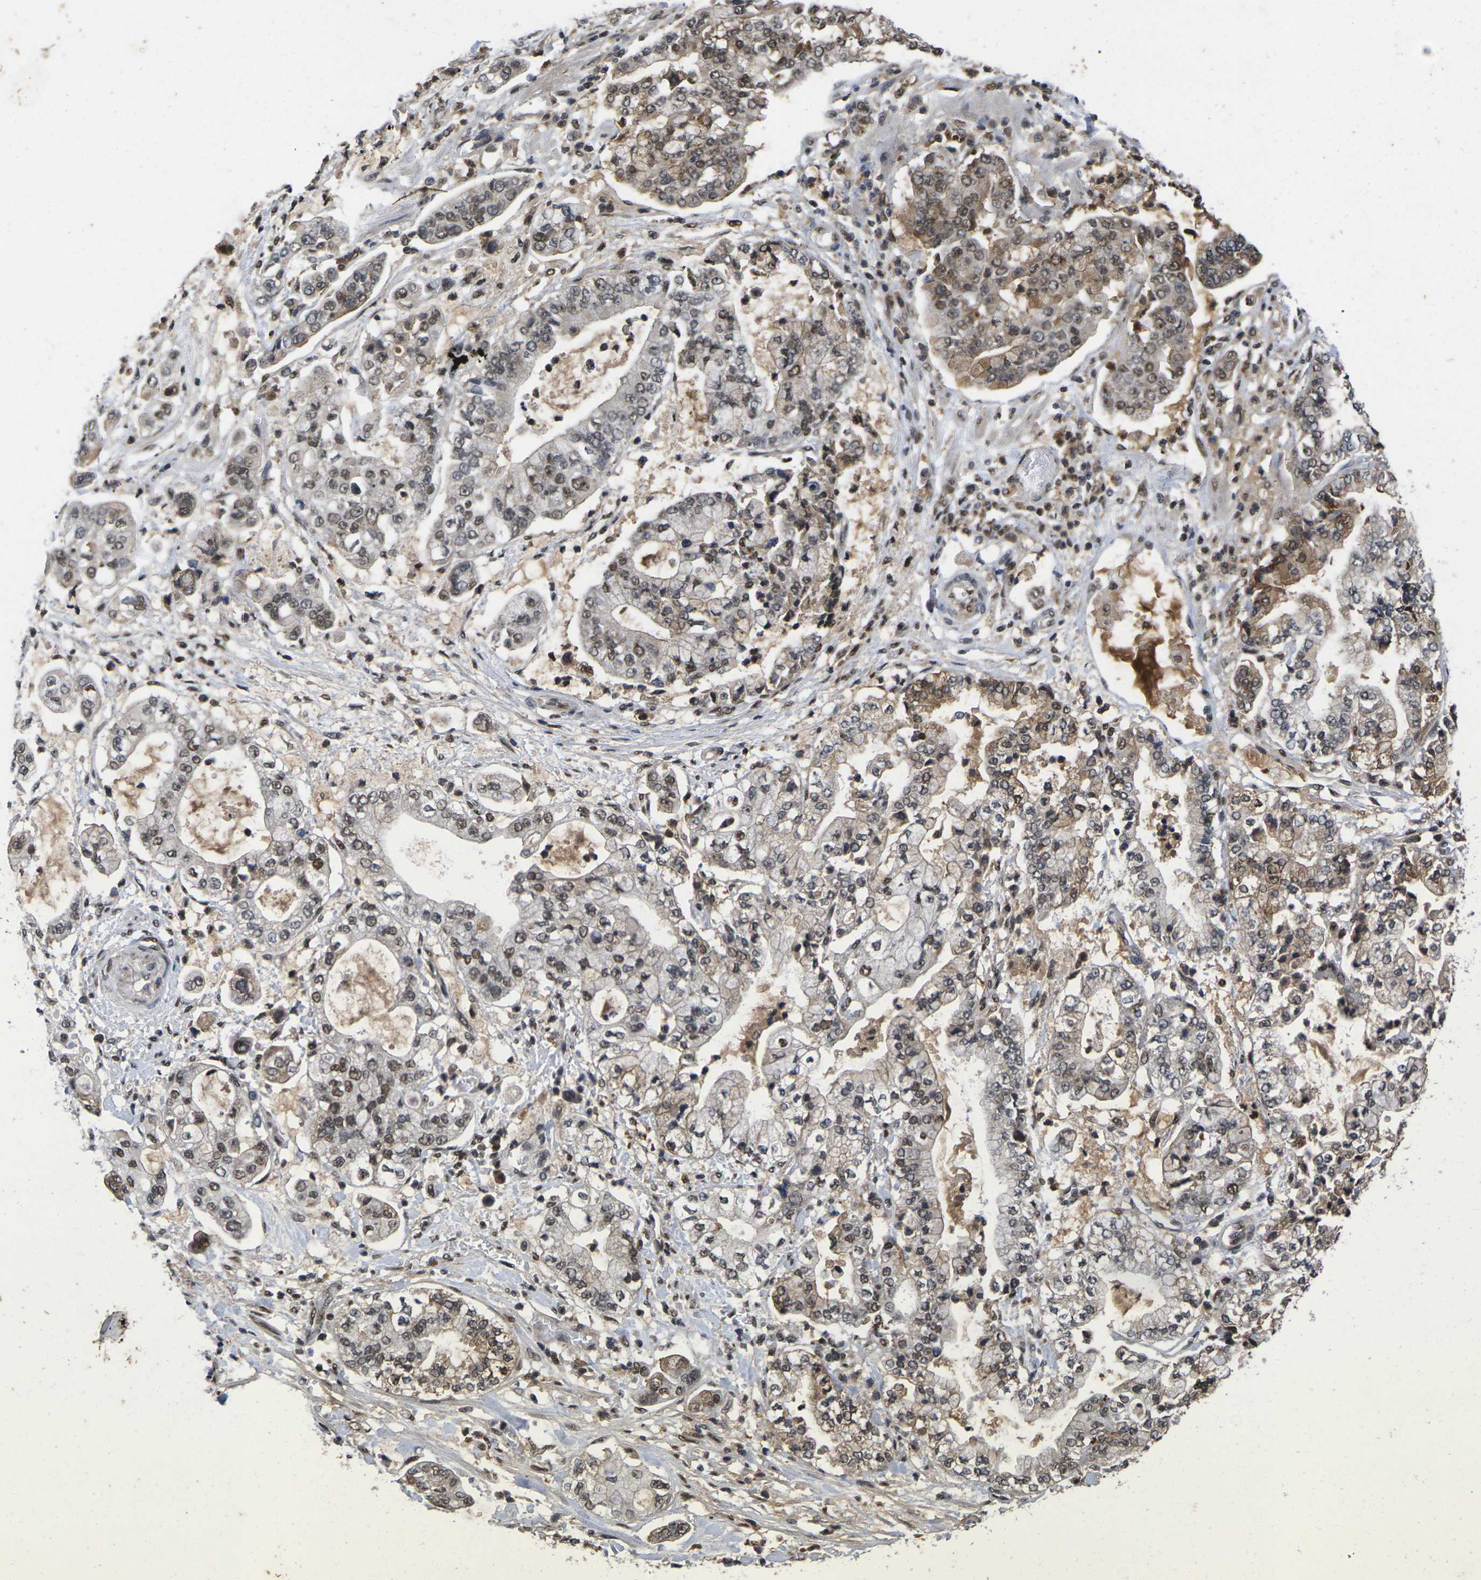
{"staining": {"intensity": "moderate", "quantity": "25%-75%", "location": "nuclear"}, "tissue": "stomach cancer", "cell_type": "Tumor cells", "image_type": "cancer", "snomed": [{"axis": "morphology", "description": "Adenocarcinoma, NOS"}, {"axis": "topography", "description": "Stomach"}], "caption": "Brown immunohistochemical staining in stomach cancer reveals moderate nuclear positivity in about 25%-75% of tumor cells.", "gene": "GTF2E1", "patient": {"sex": "male", "age": 76}}